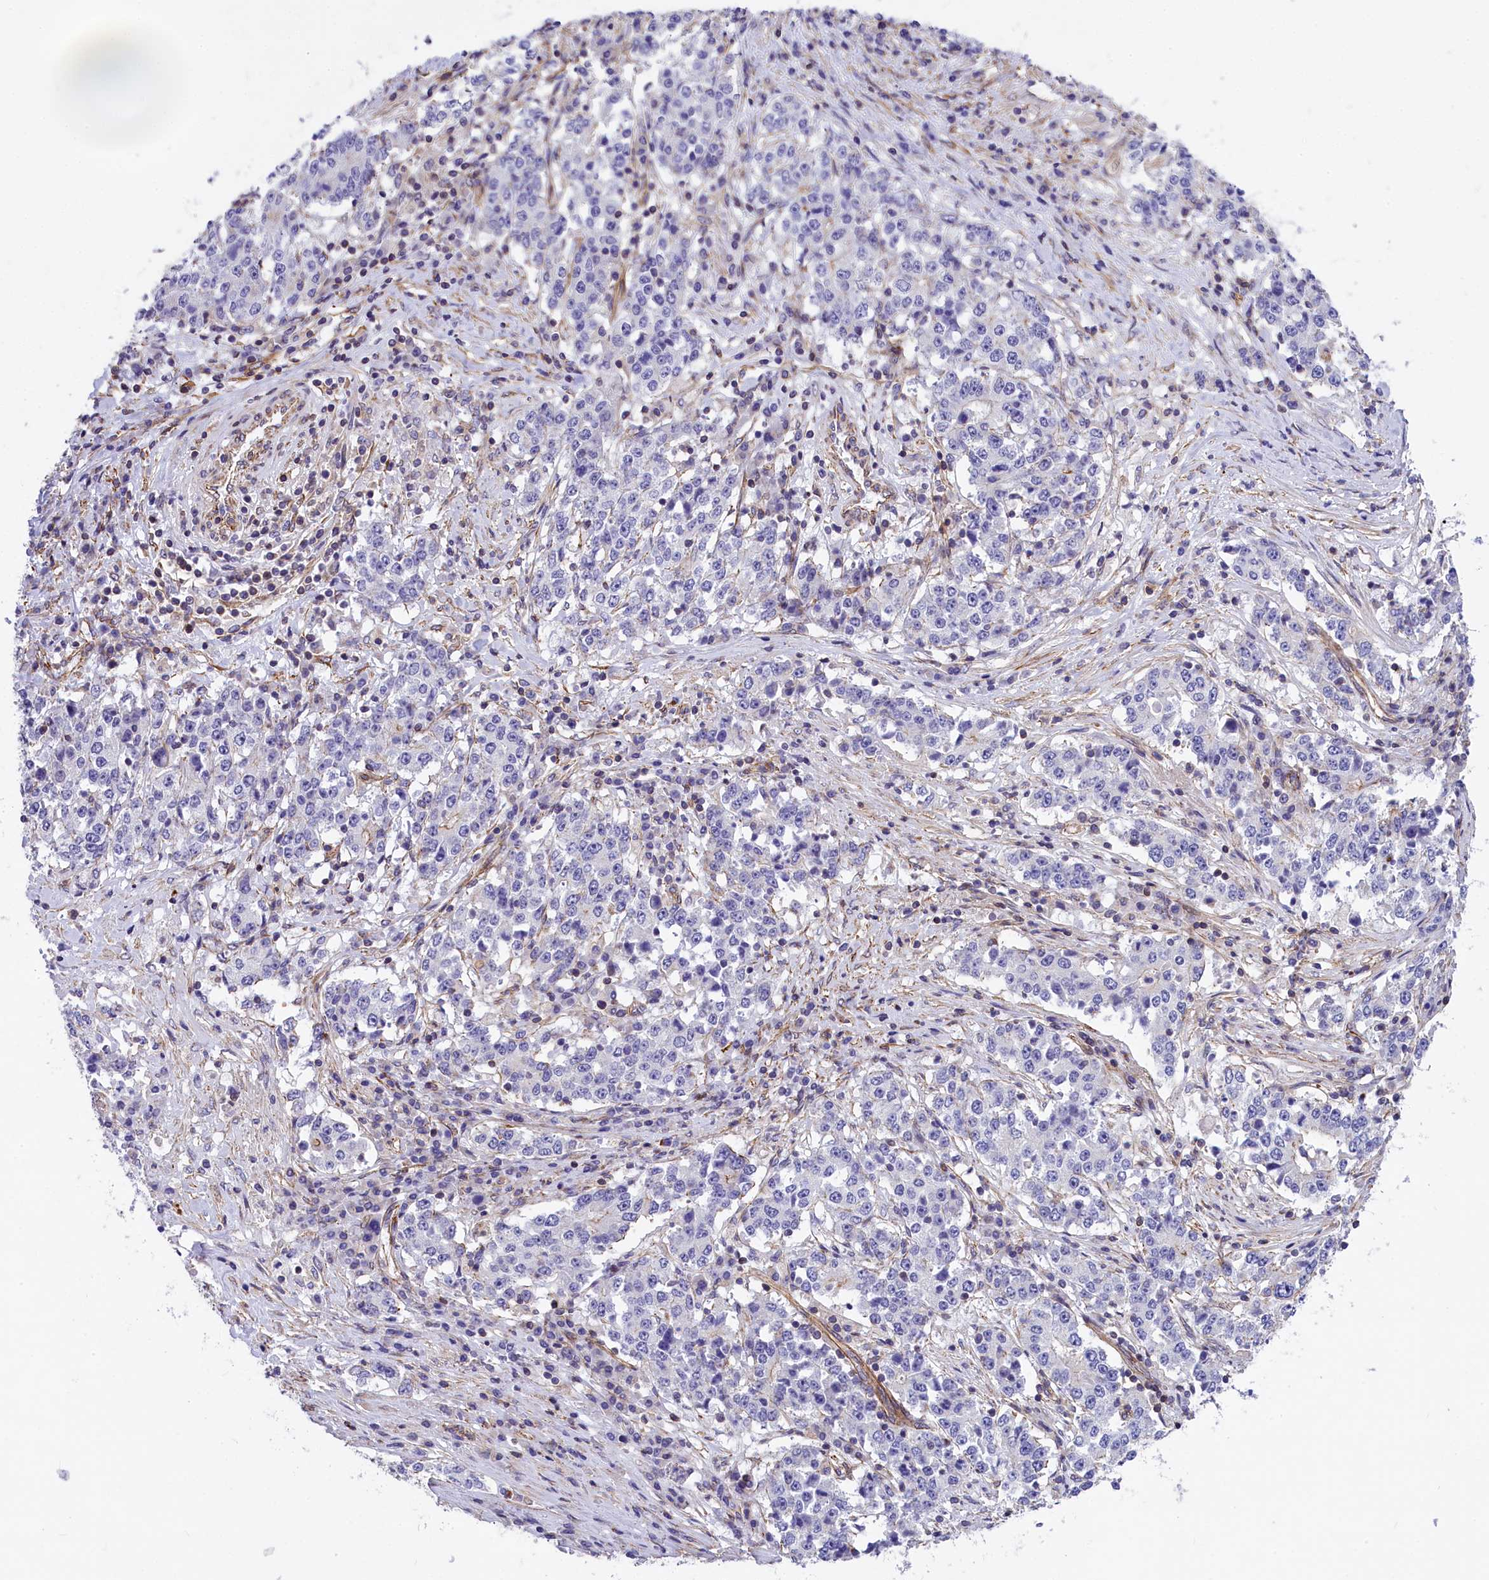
{"staining": {"intensity": "negative", "quantity": "none", "location": "none"}, "tissue": "stomach cancer", "cell_type": "Tumor cells", "image_type": "cancer", "snomed": [{"axis": "morphology", "description": "Adenocarcinoma, NOS"}, {"axis": "topography", "description": "Stomach"}], "caption": "The image displays no staining of tumor cells in stomach cancer (adenocarcinoma).", "gene": "MED20", "patient": {"sex": "male", "age": 59}}